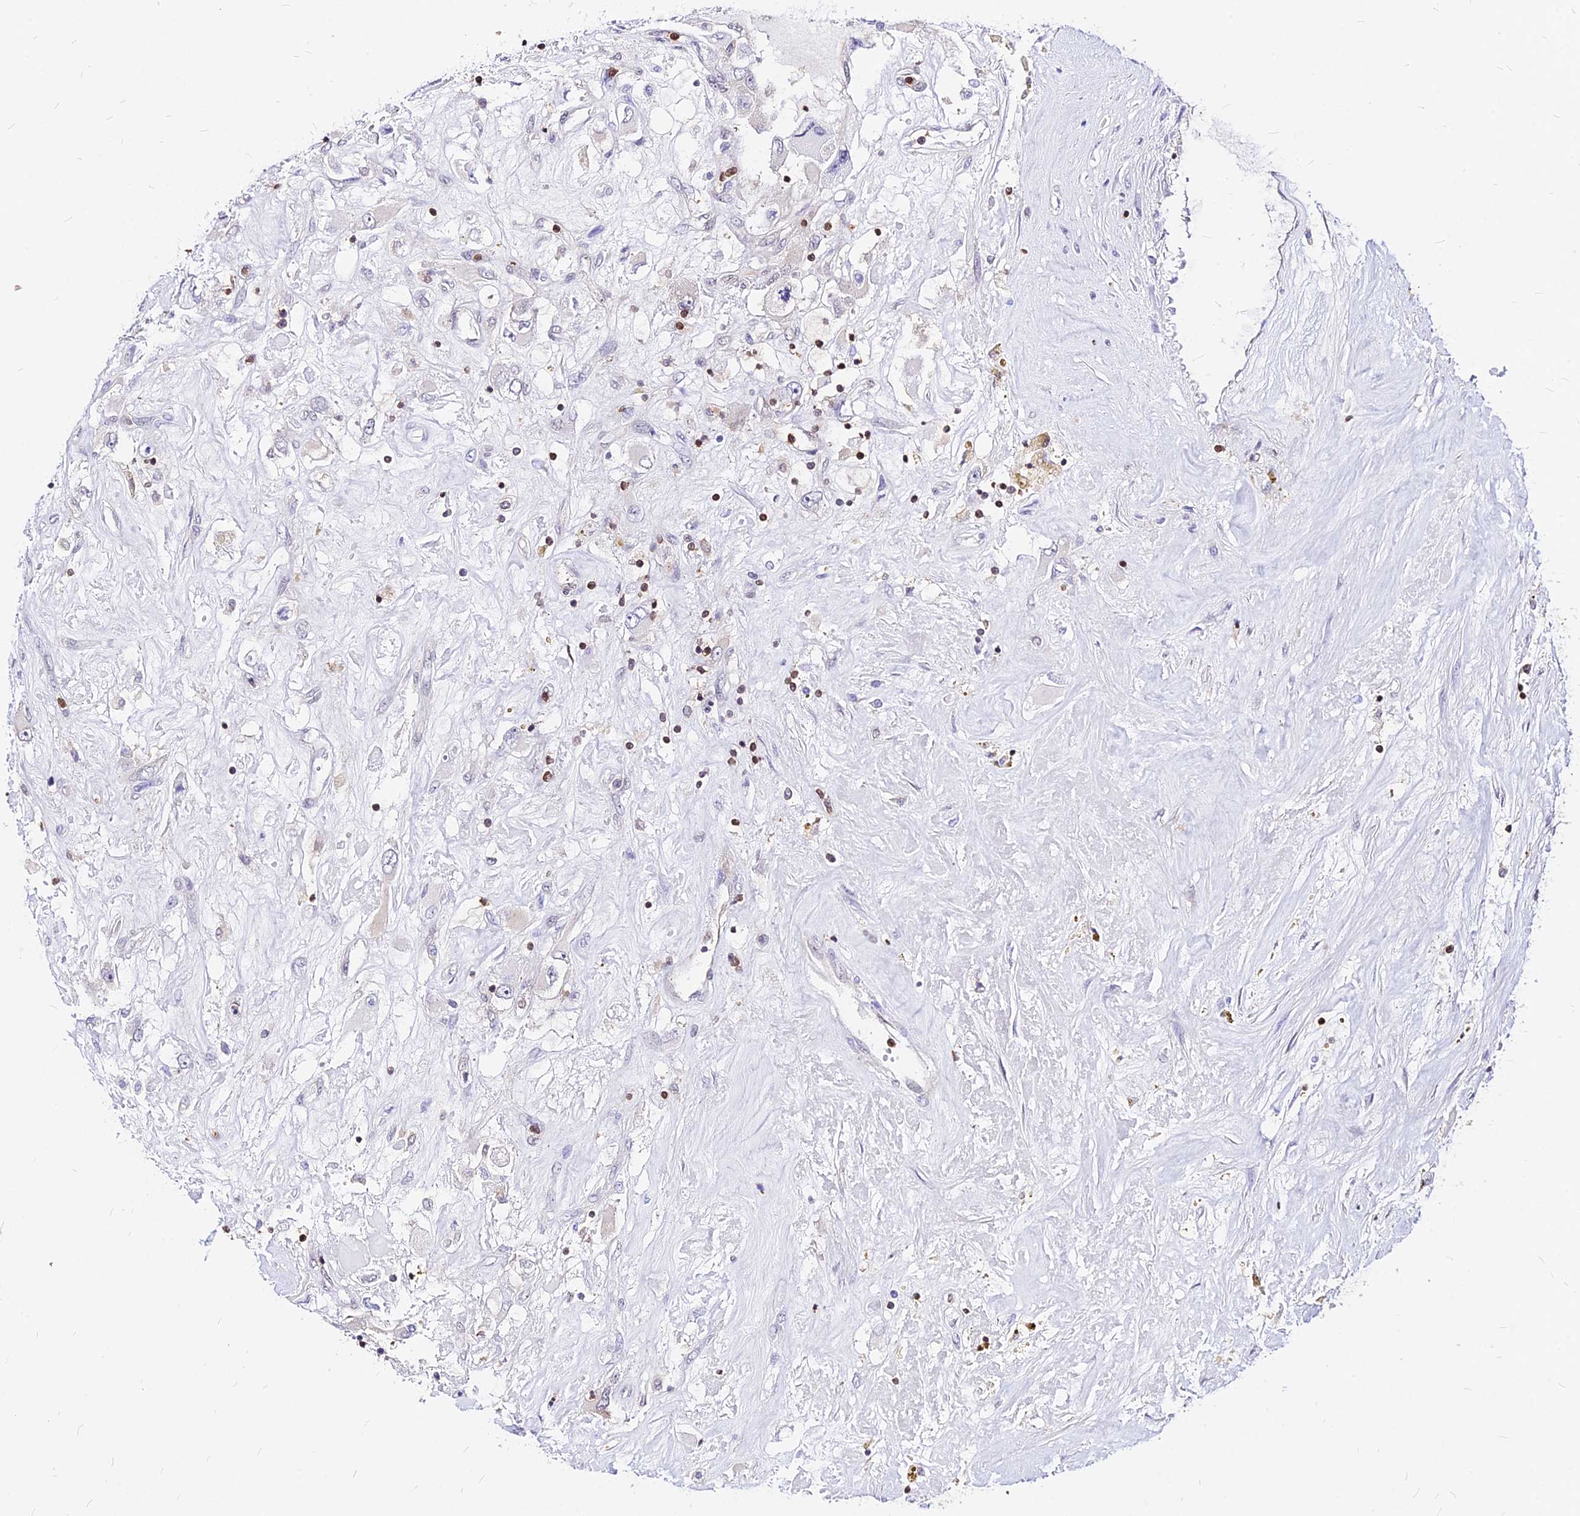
{"staining": {"intensity": "negative", "quantity": "none", "location": "none"}, "tissue": "renal cancer", "cell_type": "Tumor cells", "image_type": "cancer", "snomed": [{"axis": "morphology", "description": "Adenocarcinoma, NOS"}, {"axis": "topography", "description": "Kidney"}], "caption": "This is a histopathology image of immunohistochemistry (IHC) staining of adenocarcinoma (renal), which shows no expression in tumor cells. (Brightfield microscopy of DAB (3,3'-diaminobenzidine) immunohistochemistry (IHC) at high magnification).", "gene": "PAXX", "patient": {"sex": "female", "age": 52}}